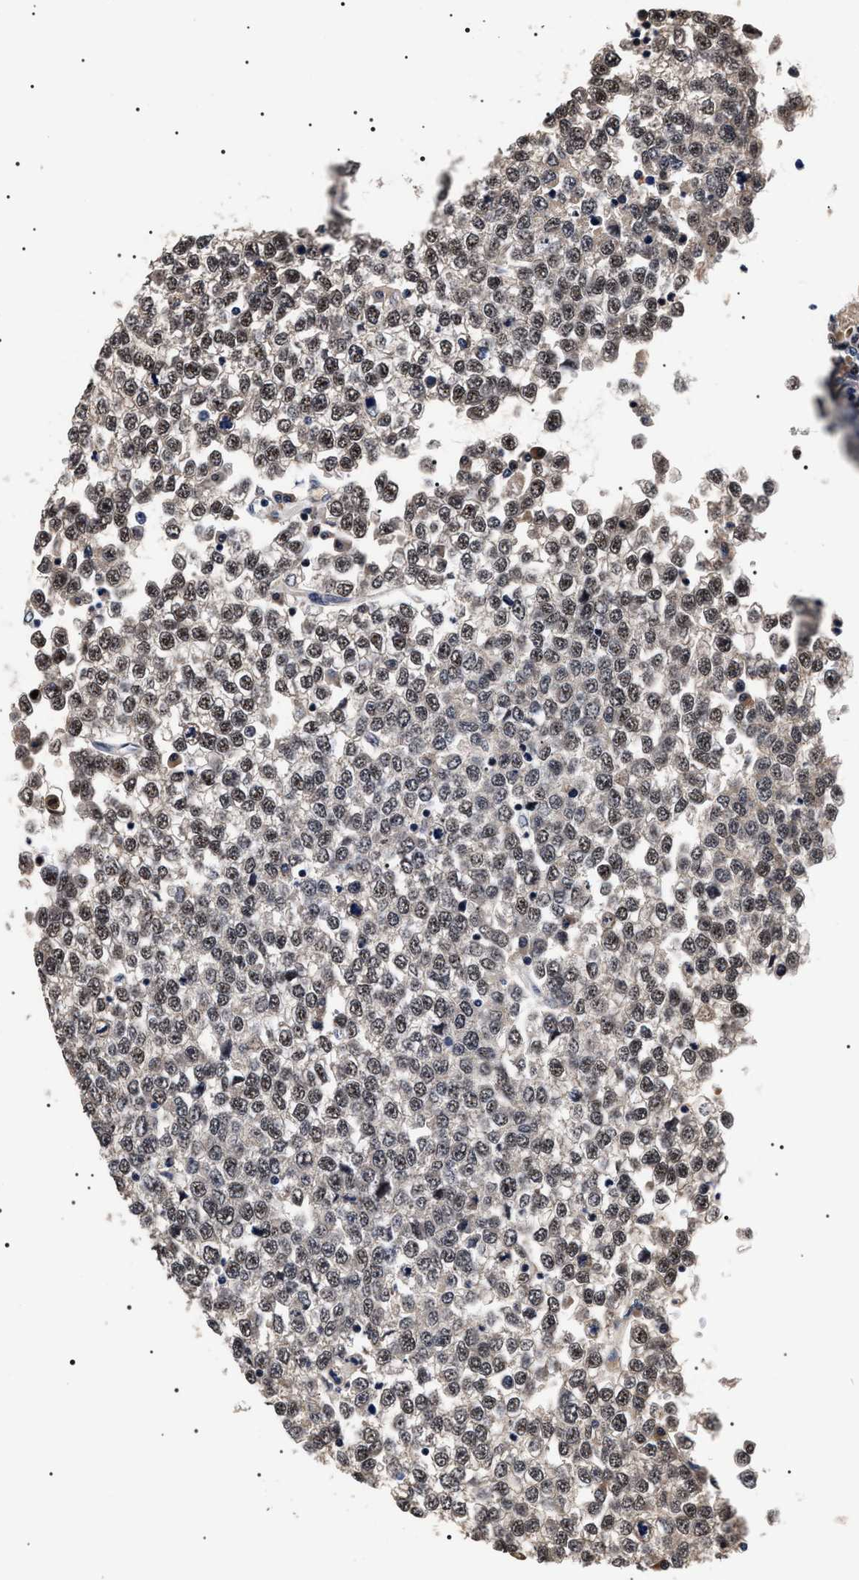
{"staining": {"intensity": "strong", "quantity": "25%-75%", "location": "nuclear"}, "tissue": "testis cancer", "cell_type": "Tumor cells", "image_type": "cancer", "snomed": [{"axis": "morphology", "description": "Seminoma, NOS"}, {"axis": "topography", "description": "Testis"}], "caption": "Immunohistochemistry (IHC) staining of testis seminoma, which displays high levels of strong nuclear positivity in about 25%-75% of tumor cells indicating strong nuclear protein staining. The staining was performed using DAB (3,3'-diaminobenzidine) (brown) for protein detection and nuclei were counterstained in hematoxylin (blue).", "gene": "CAAP1", "patient": {"sex": "male", "age": 65}}